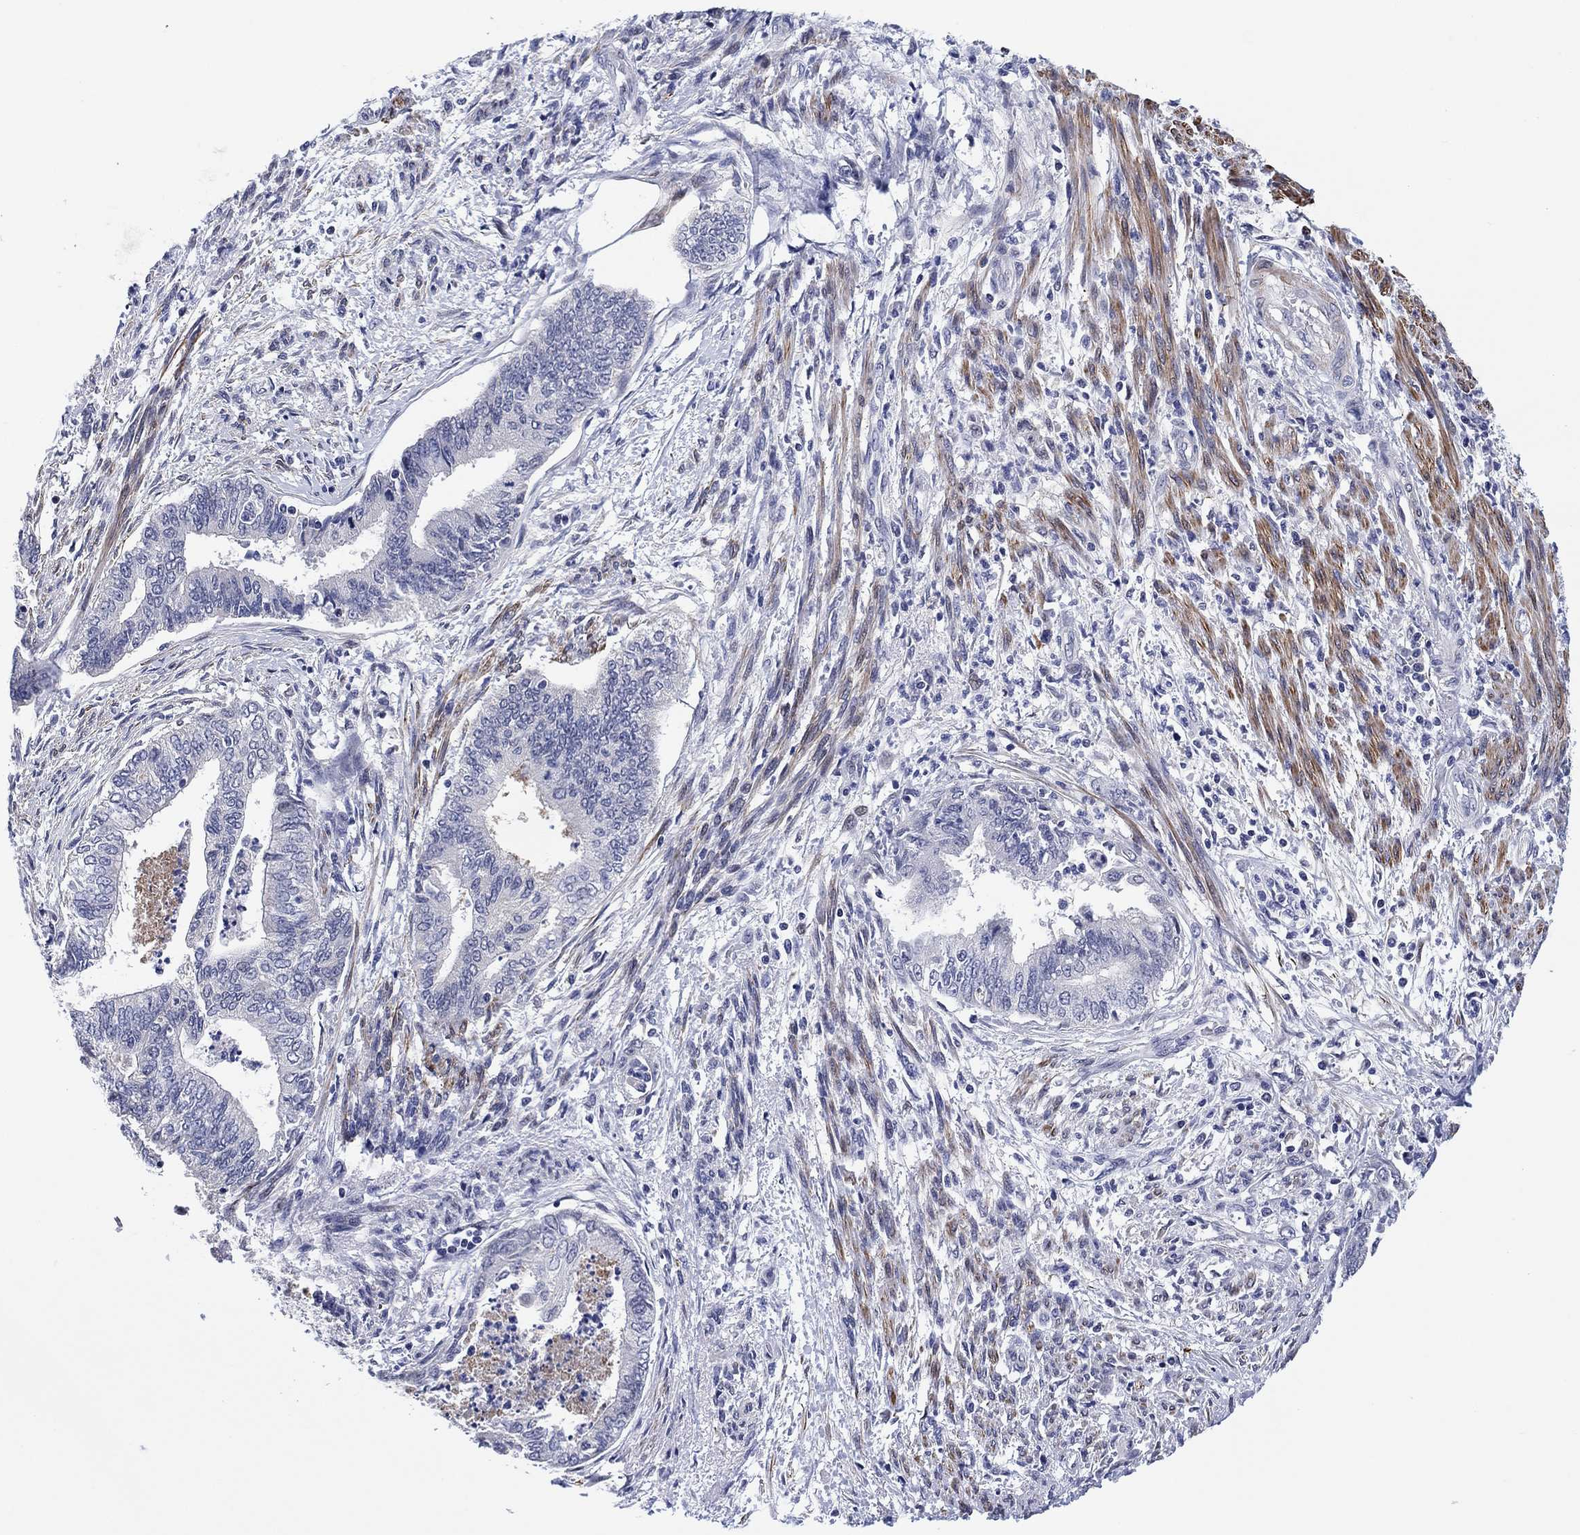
{"staining": {"intensity": "negative", "quantity": "none", "location": "none"}, "tissue": "endometrial cancer", "cell_type": "Tumor cells", "image_type": "cancer", "snomed": [{"axis": "morphology", "description": "Adenocarcinoma, NOS"}, {"axis": "topography", "description": "Endometrium"}], "caption": "This is a photomicrograph of immunohistochemistry (IHC) staining of endometrial cancer (adenocarcinoma), which shows no staining in tumor cells. (Brightfield microscopy of DAB immunohistochemistry (IHC) at high magnification).", "gene": "CLIP3", "patient": {"sex": "female", "age": 65}}